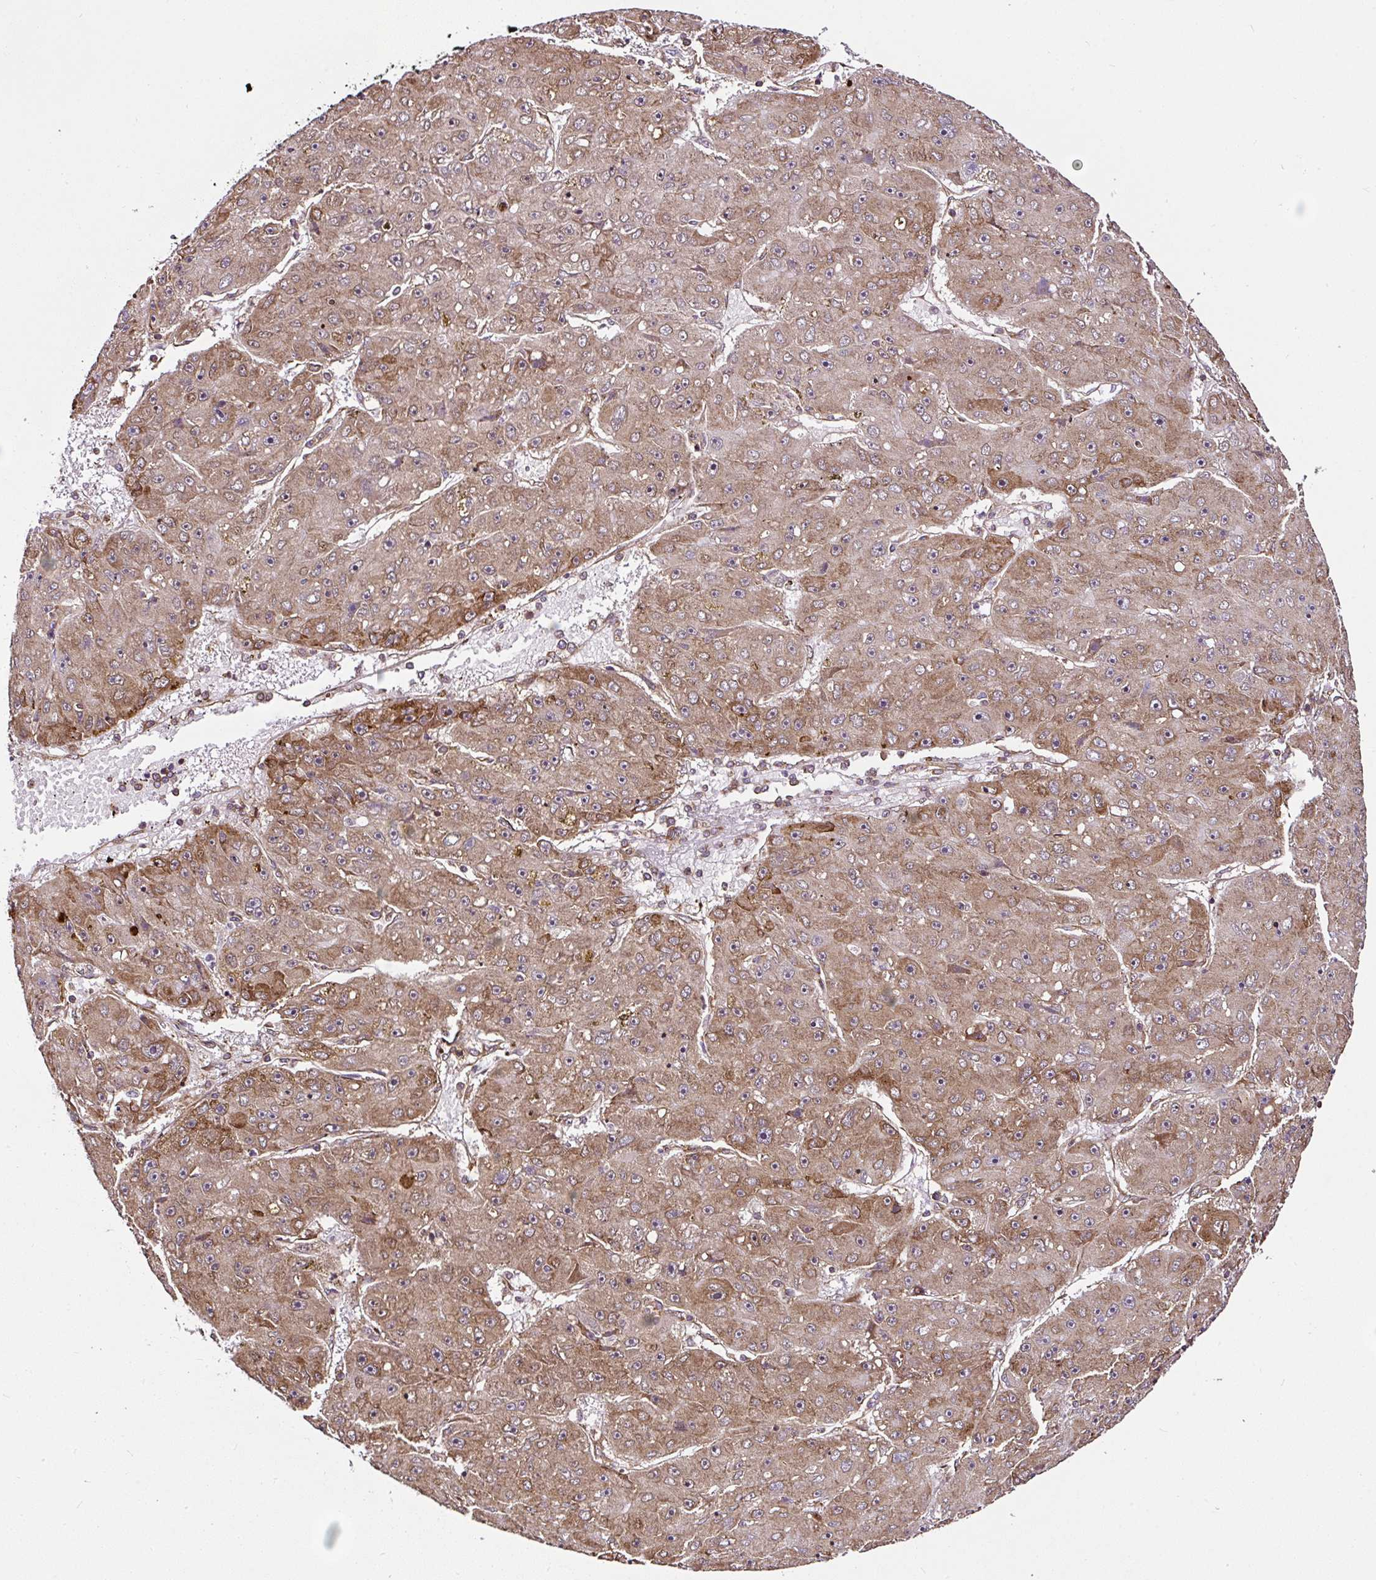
{"staining": {"intensity": "moderate", "quantity": ">75%", "location": "cytoplasmic/membranous"}, "tissue": "liver cancer", "cell_type": "Tumor cells", "image_type": "cancer", "snomed": [{"axis": "morphology", "description": "Carcinoma, Hepatocellular, NOS"}, {"axis": "topography", "description": "Liver"}], "caption": "Approximately >75% of tumor cells in hepatocellular carcinoma (liver) demonstrate moderate cytoplasmic/membranous protein positivity as visualized by brown immunohistochemical staining.", "gene": "KDM4E", "patient": {"sex": "male", "age": 67}}